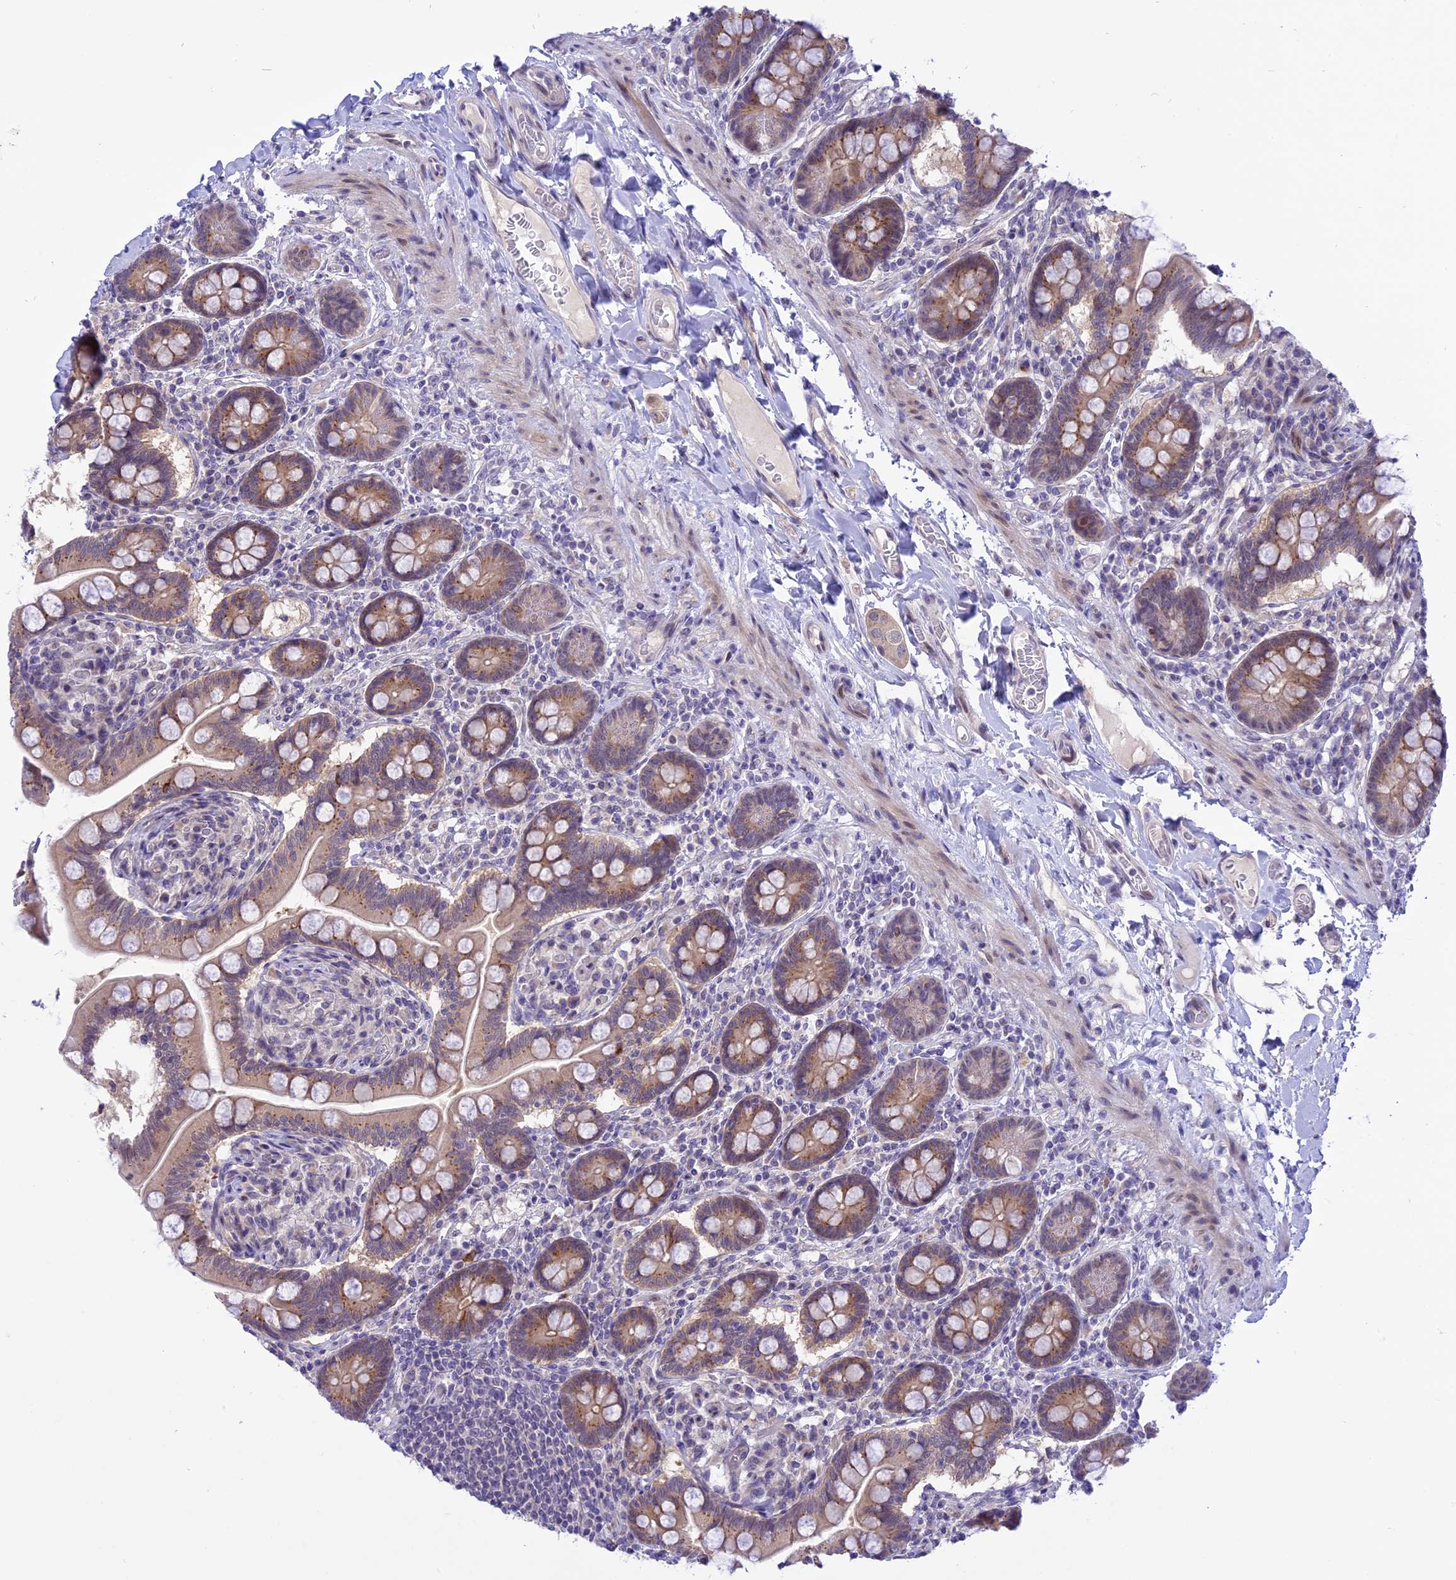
{"staining": {"intensity": "moderate", "quantity": ">75%", "location": "cytoplasmic/membranous"}, "tissue": "small intestine", "cell_type": "Glandular cells", "image_type": "normal", "snomed": [{"axis": "morphology", "description": "Normal tissue, NOS"}, {"axis": "topography", "description": "Small intestine"}], "caption": "Brown immunohistochemical staining in benign small intestine displays moderate cytoplasmic/membranous staining in approximately >75% of glandular cells. (Brightfield microscopy of DAB IHC at high magnification).", "gene": "ZNF837", "patient": {"sex": "female", "age": 64}}